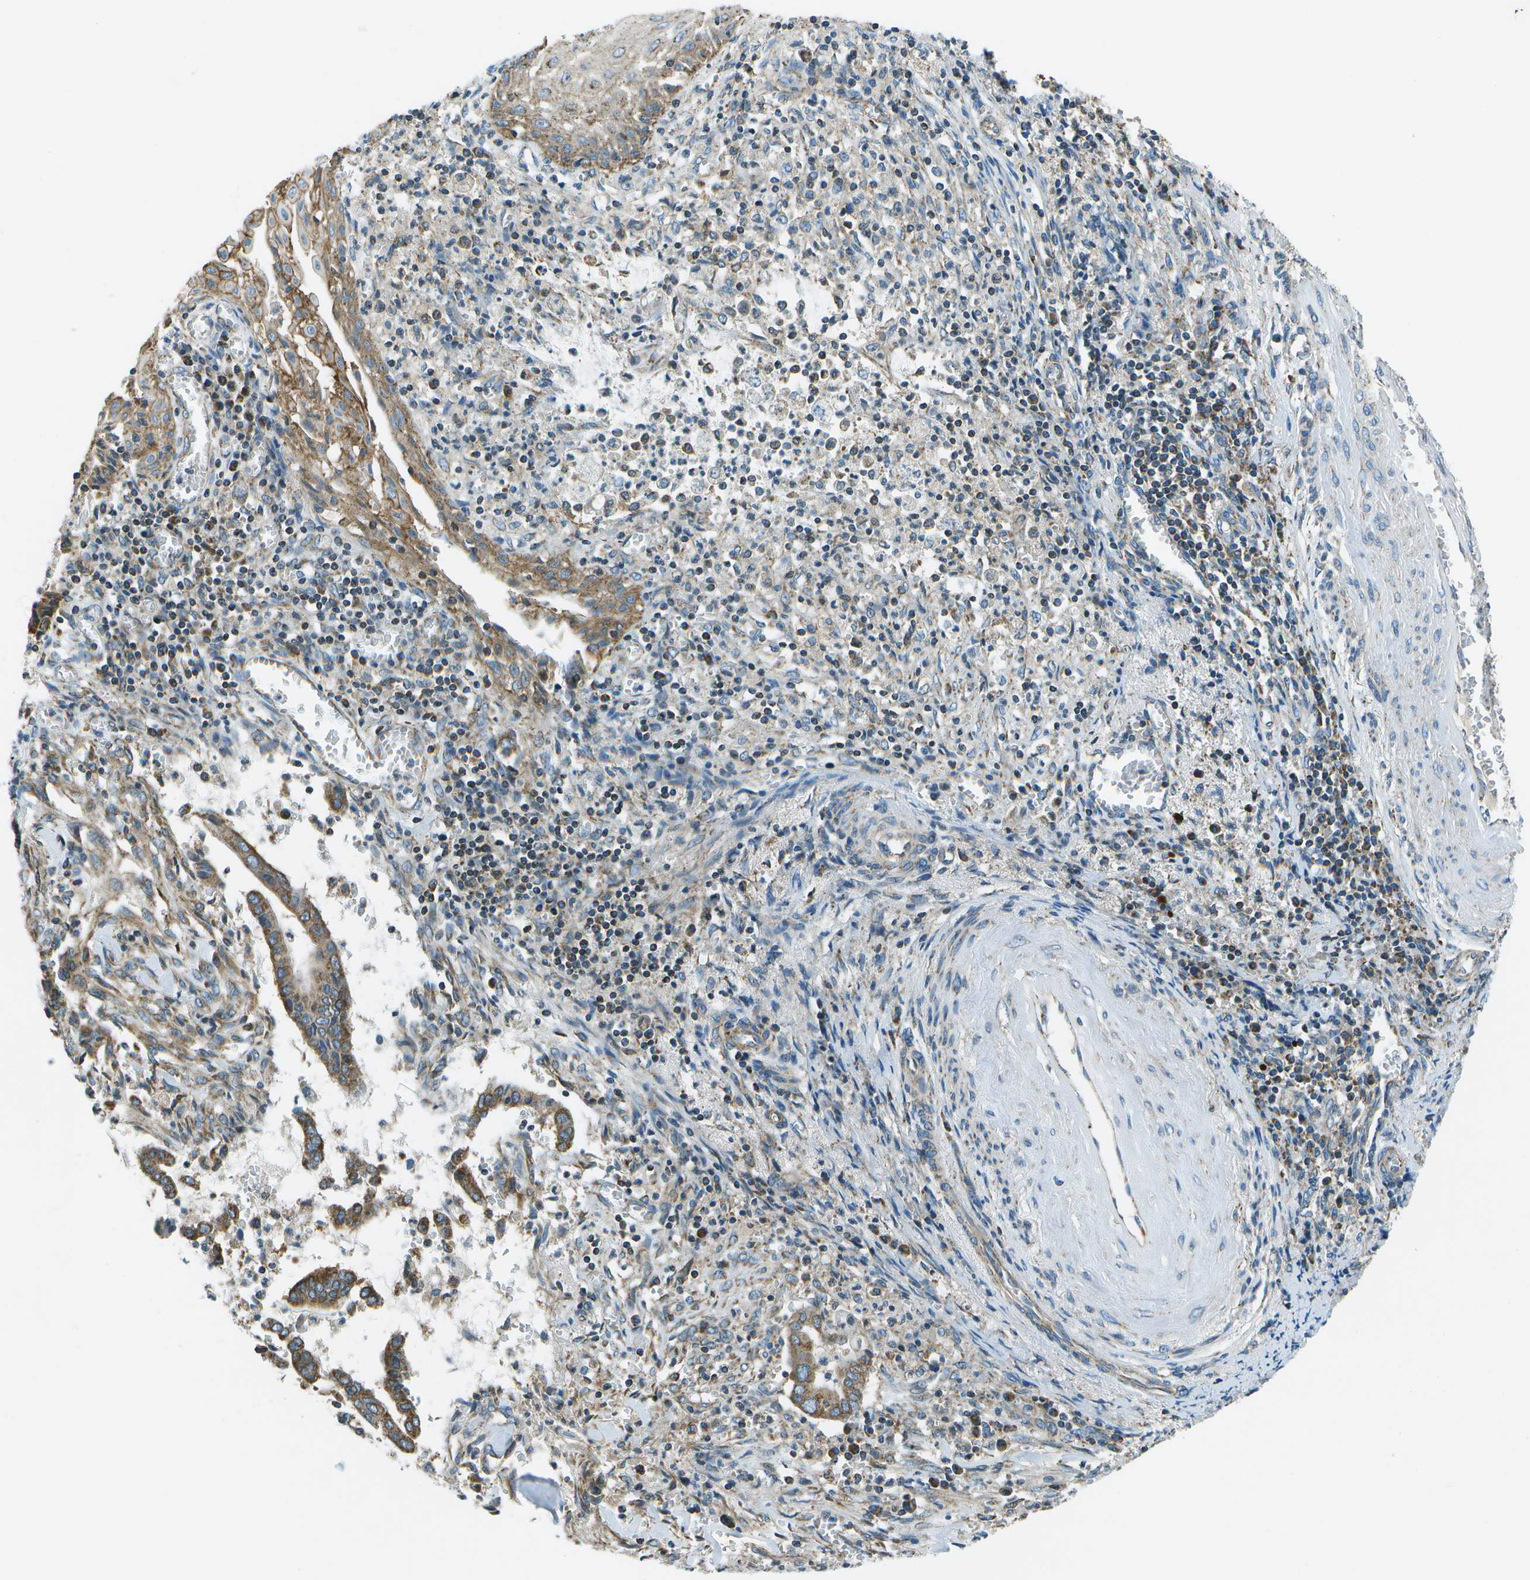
{"staining": {"intensity": "moderate", "quantity": ">75%", "location": "cytoplasmic/membranous"}, "tissue": "cervical cancer", "cell_type": "Tumor cells", "image_type": "cancer", "snomed": [{"axis": "morphology", "description": "Adenocarcinoma, NOS"}, {"axis": "topography", "description": "Cervix"}], "caption": "Tumor cells demonstrate medium levels of moderate cytoplasmic/membranous positivity in approximately >75% of cells in cervical adenocarcinoma.", "gene": "TMEM51", "patient": {"sex": "female", "age": 44}}